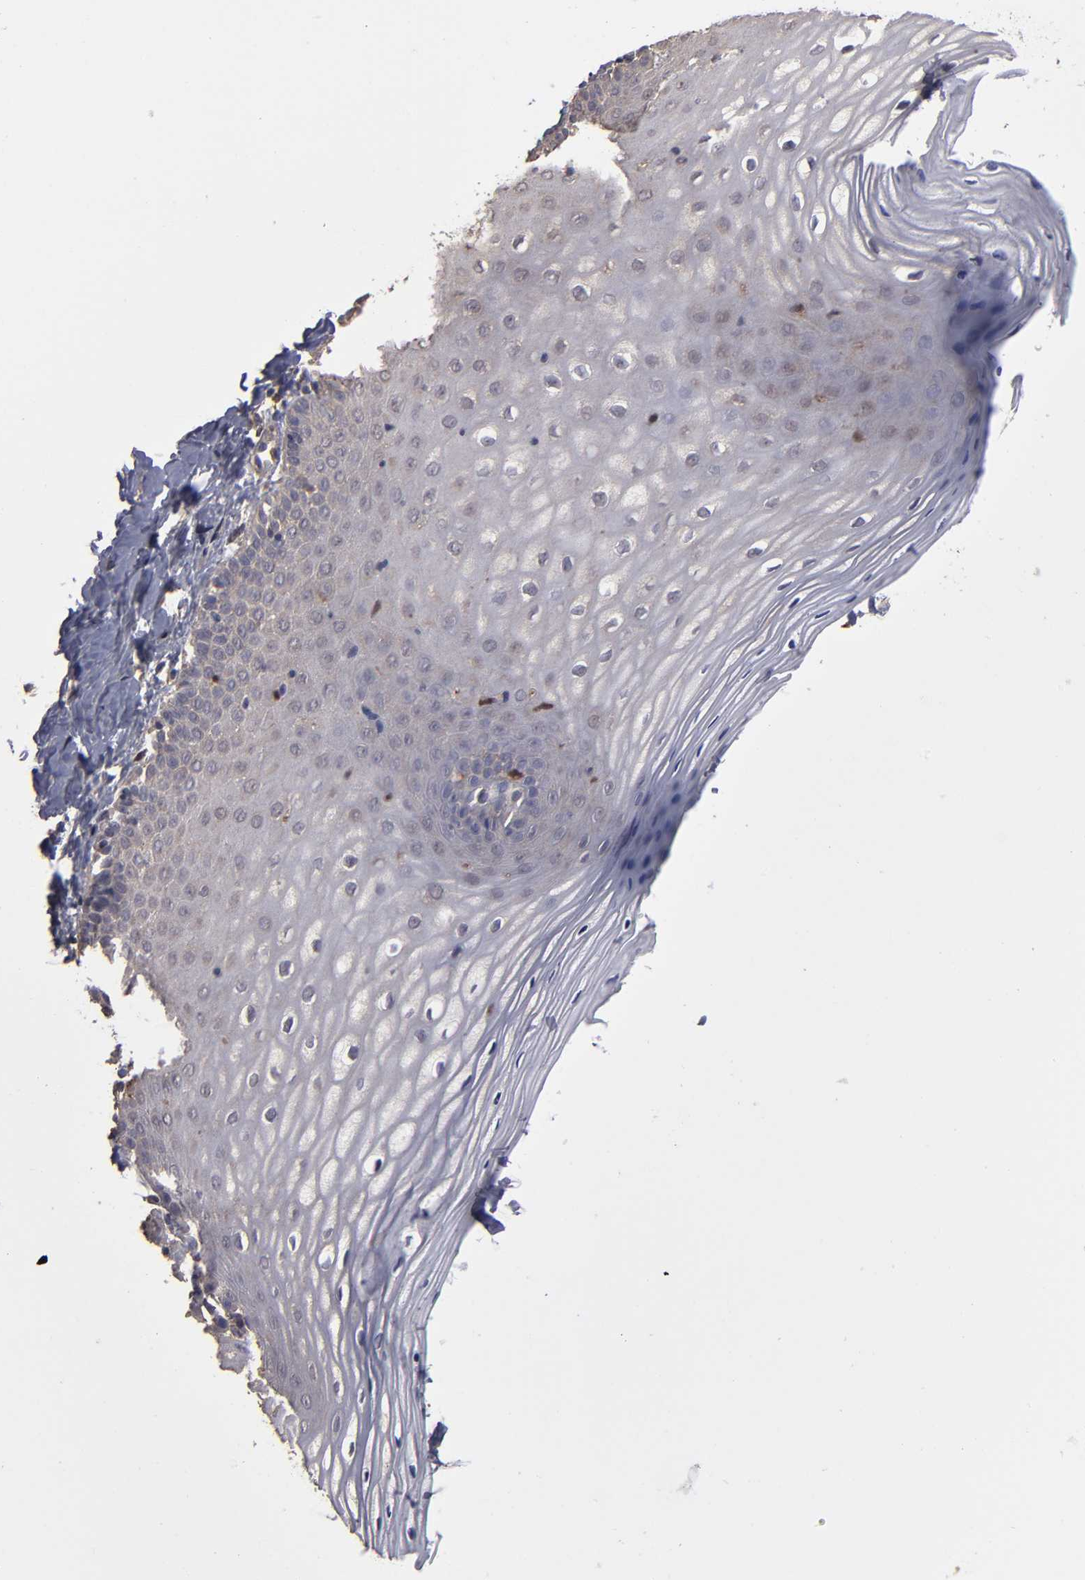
{"staining": {"intensity": "weak", "quantity": "25%-75%", "location": "cytoplasmic/membranous"}, "tissue": "vagina", "cell_type": "Squamous epithelial cells", "image_type": "normal", "snomed": [{"axis": "morphology", "description": "Normal tissue, NOS"}, {"axis": "topography", "description": "Vagina"}], "caption": "A brown stain labels weak cytoplasmic/membranous expression of a protein in squamous epithelial cells of benign human vagina.", "gene": "NDRG2", "patient": {"sex": "female", "age": 55}}